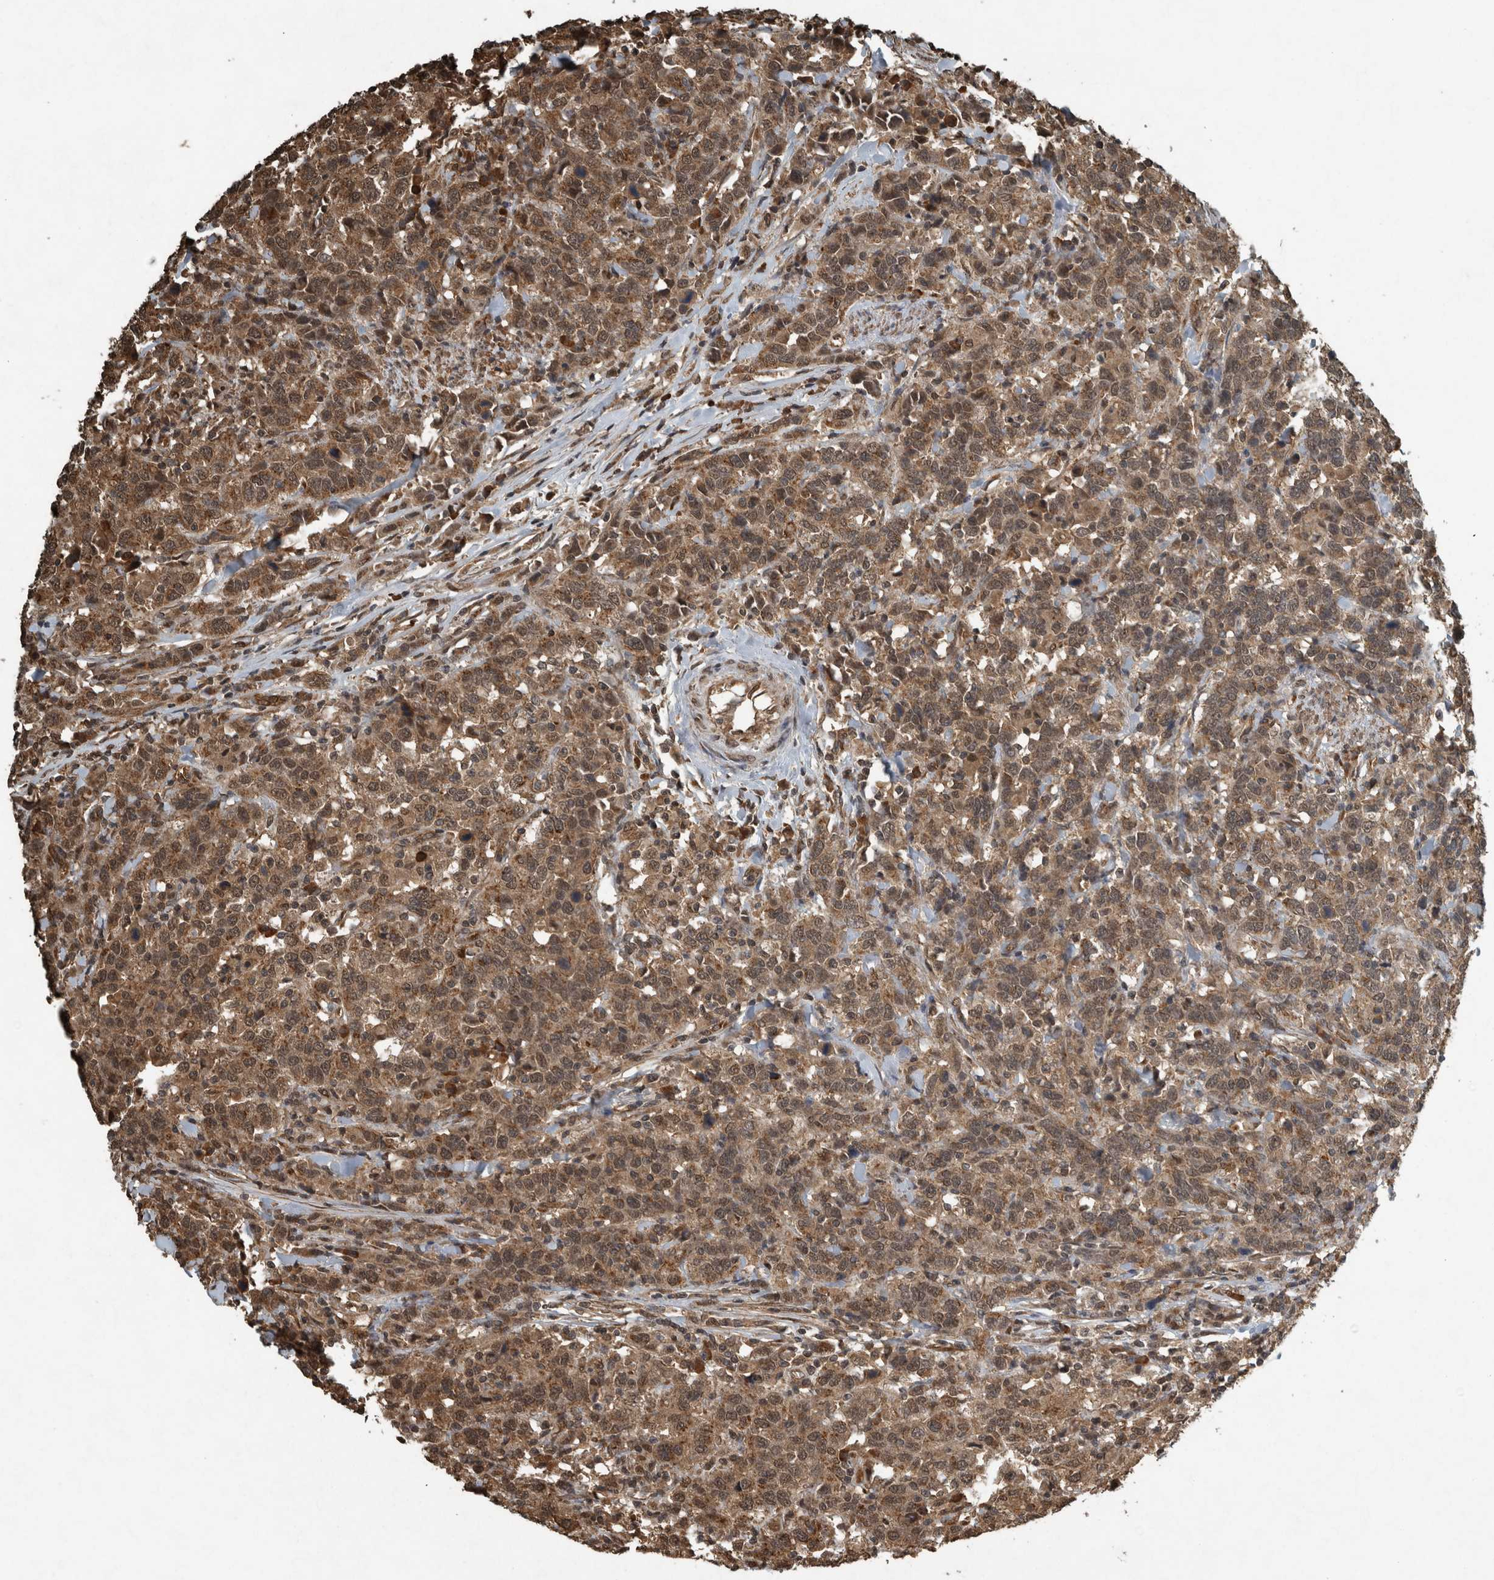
{"staining": {"intensity": "moderate", "quantity": ">75%", "location": "cytoplasmic/membranous,nuclear"}, "tissue": "urothelial cancer", "cell_type": "Tumor cells", "image_type": "cancer", "snomed": [{"axis": "morphology", "description": "Urothelial carcinoma, High grade"}, {"axis": "topography", "description": "Urinary bladder"}], "caption": "The histopathology image shows staining of high-grade urothelial carcinoma, revealing moderate cytoplasmic/membranous and nuclear protein positivity (brown color) within tumor cells. Ihc stains the protein in brown and the nuclei are stained blue.", "gene": "ARHGEF12", "patient": {"sex": "male", "age": 61}}